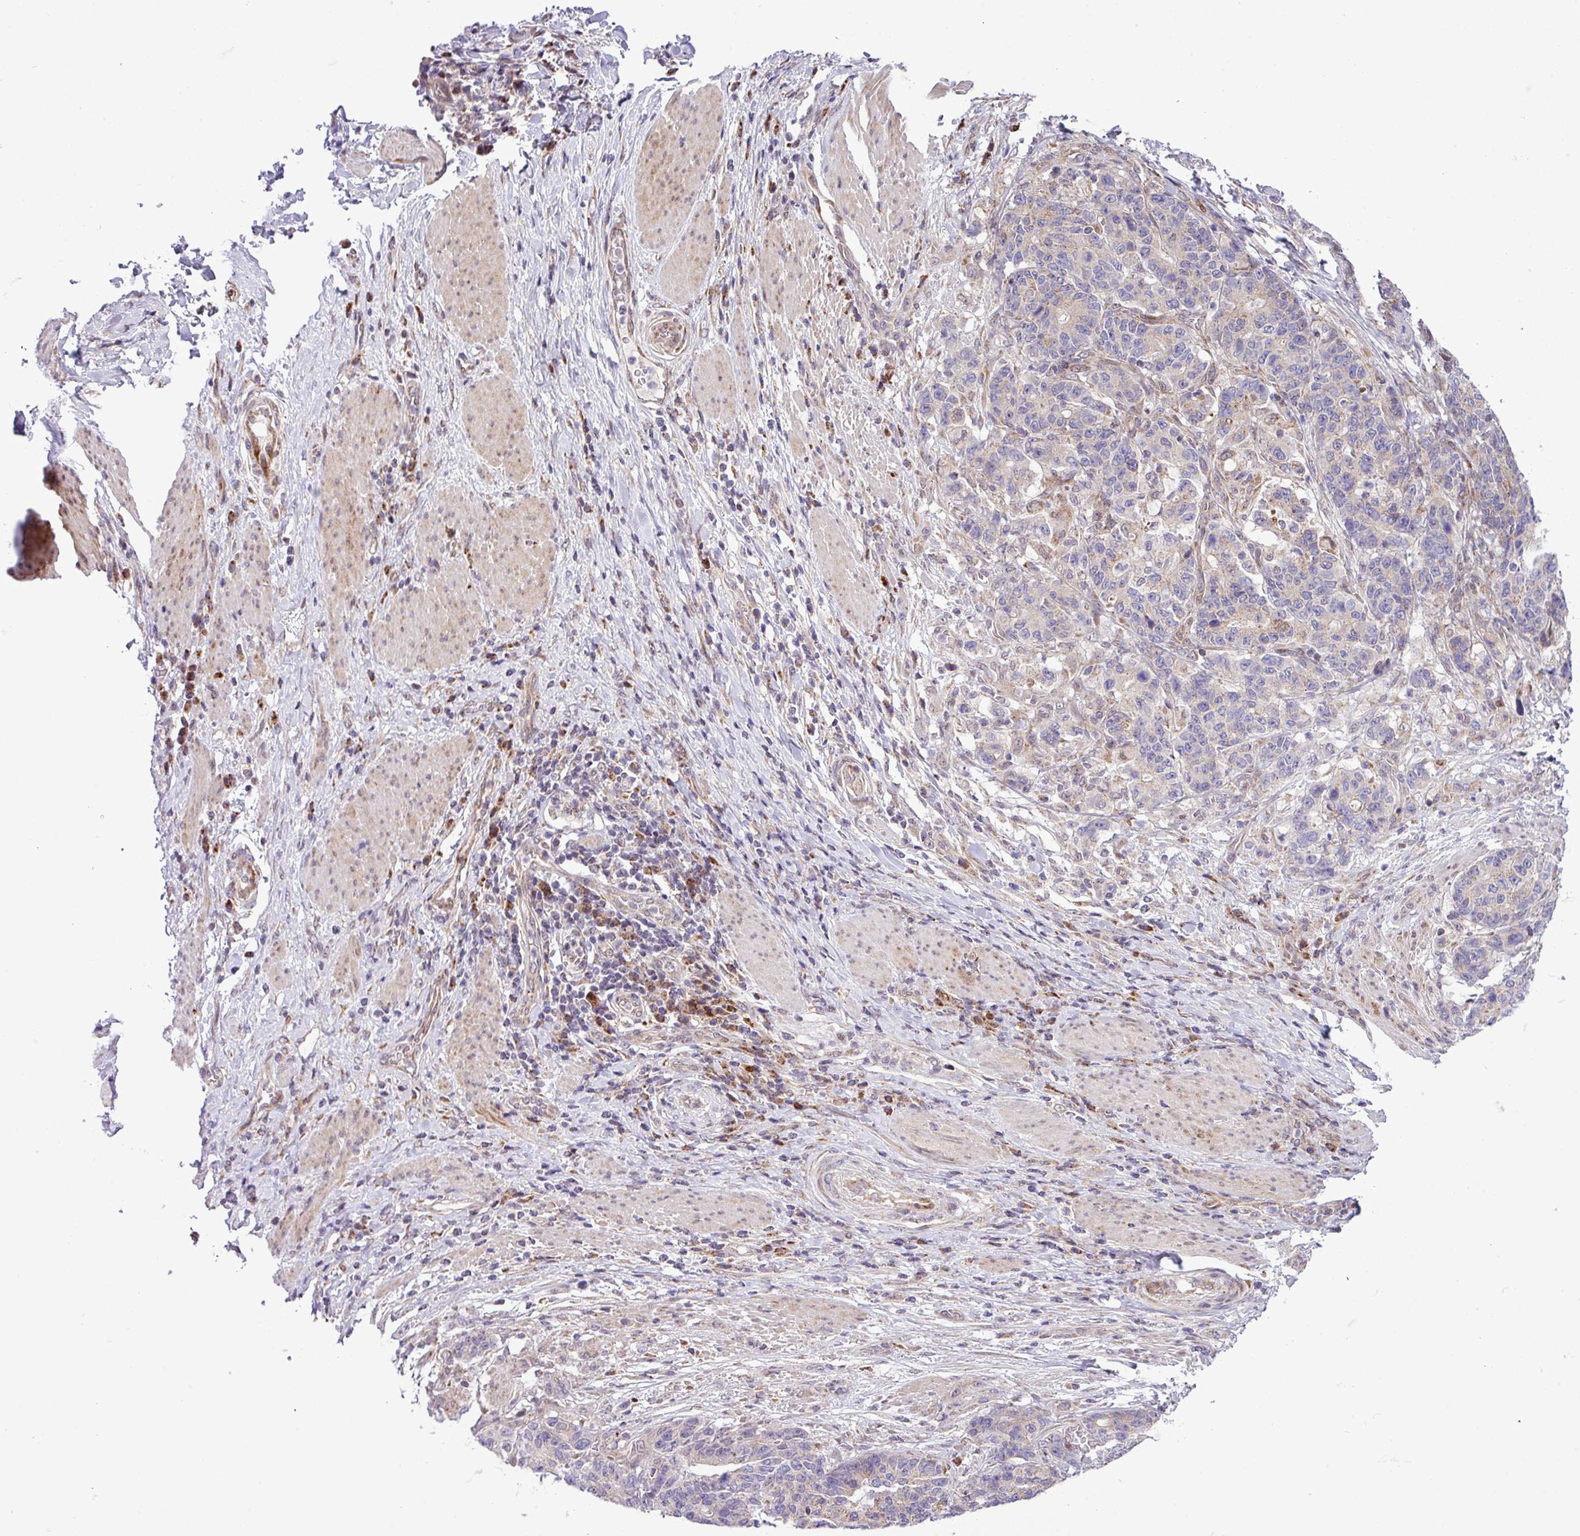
{"staining": {"intensity": "moderate", "quantity": "<25%", "location": "cytoplasmic/membranous"}, "tissue": "stomach cancer", "cell_type": "Tumor cells", "image_type": "cancer", "snomed": [{"axis": "morphology", "description": "Normal tissue, NOS"}, {"axis": "morphology", "description": "Adenocarcinoma, NOS"}, {"axis": "topography", "description": "Stomach"}], "caption": "A micrograph of human stomach adenocarcinoma stained for a protein exhibits moderate cytoplasmic/membranous brown staining in tumor cells. Nuclei are stained in blue.", "gene": "B3GNT9", "patient": {"sex": "female", "age": 64}}